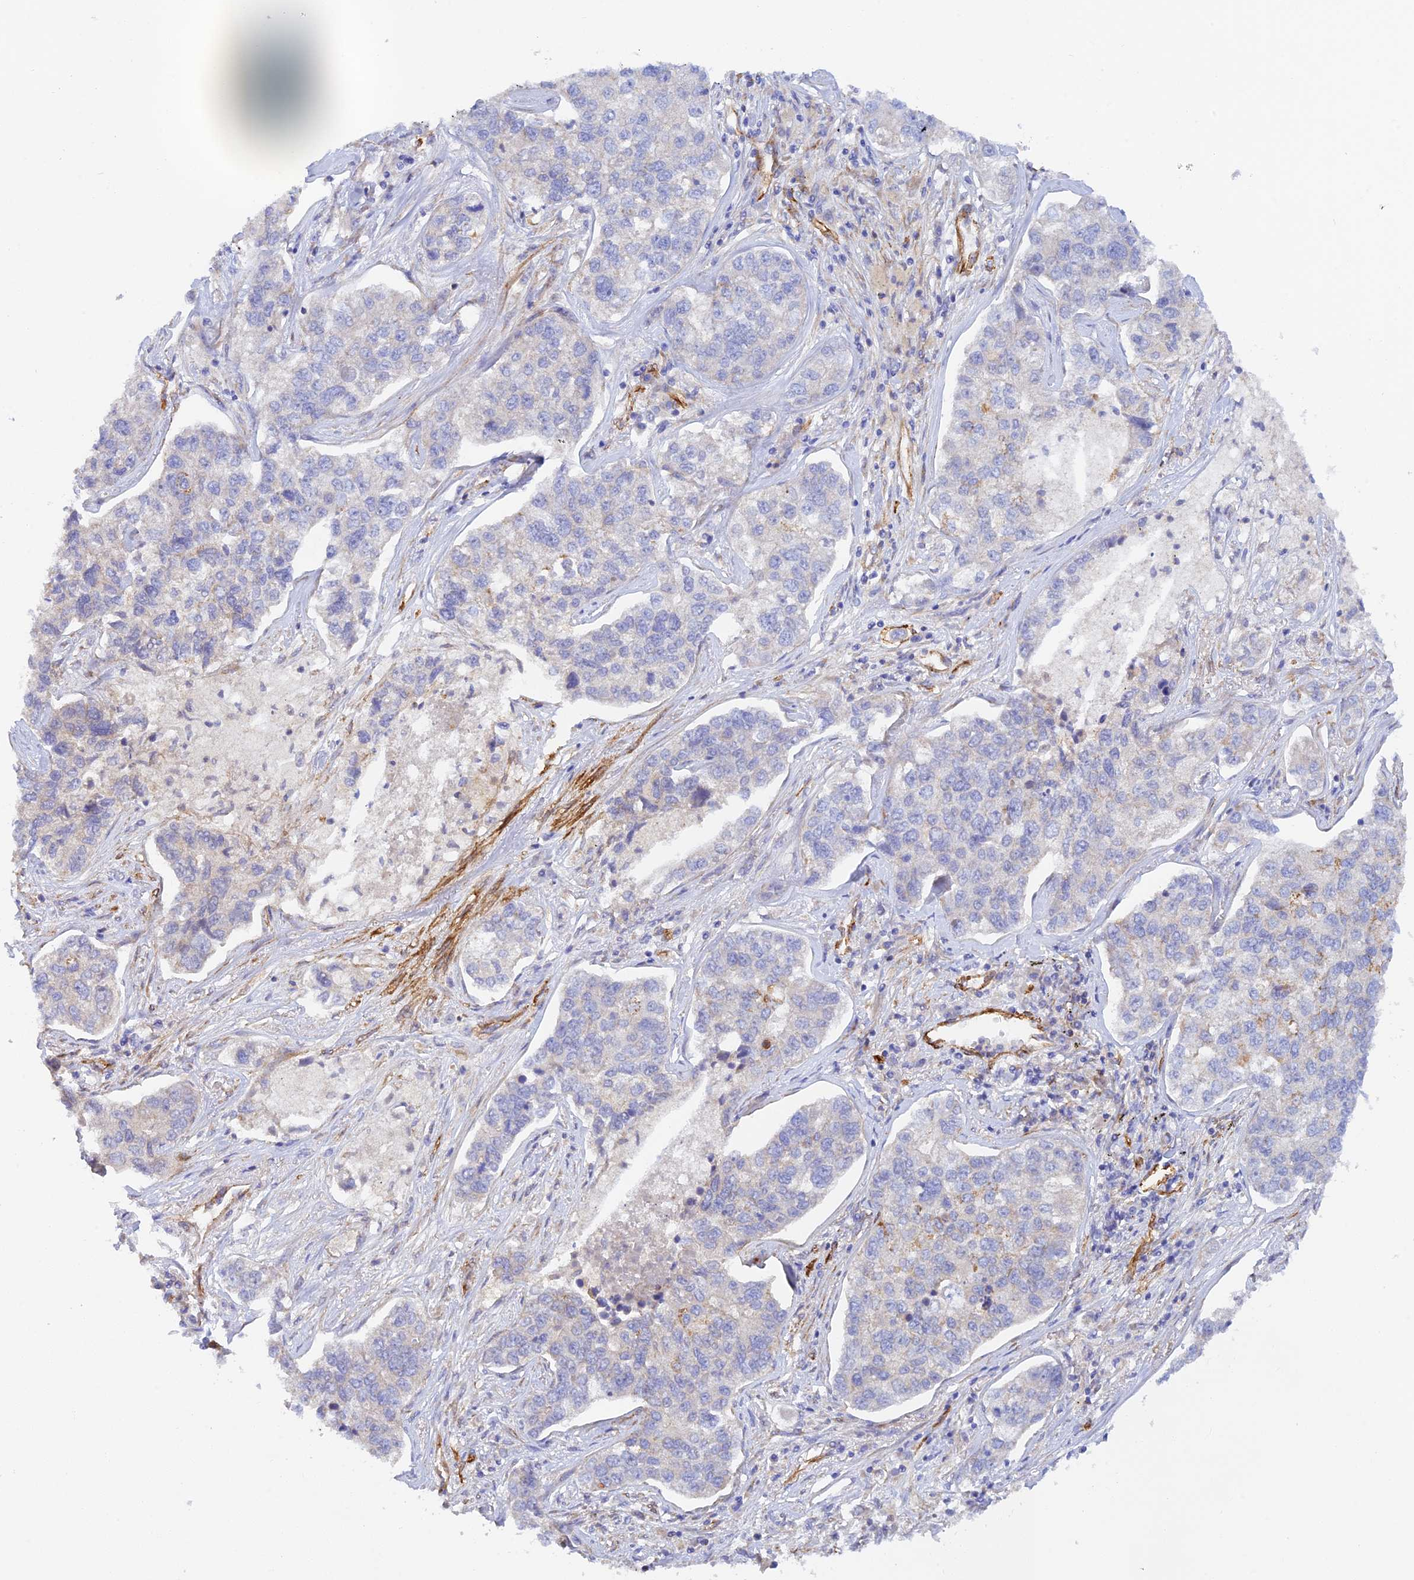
{"staining": {"intensity": "negative", "quantity": "none", "location": "none"}, "tissue": "lung cancer", "cell_type": "Tumor cells", "image_type": "cancer", "snomed": [{"axis": "morphology", "description": "Adenocarcinoma, NOS"}, {"axis": "topography", "description": "Lung"}], "caption": "This is an IHC histopathology image of human lung cancer. There is no staining in tumor cells.", "gene": "MYO9A", "patient": {"sex": "male", "age": 49}}